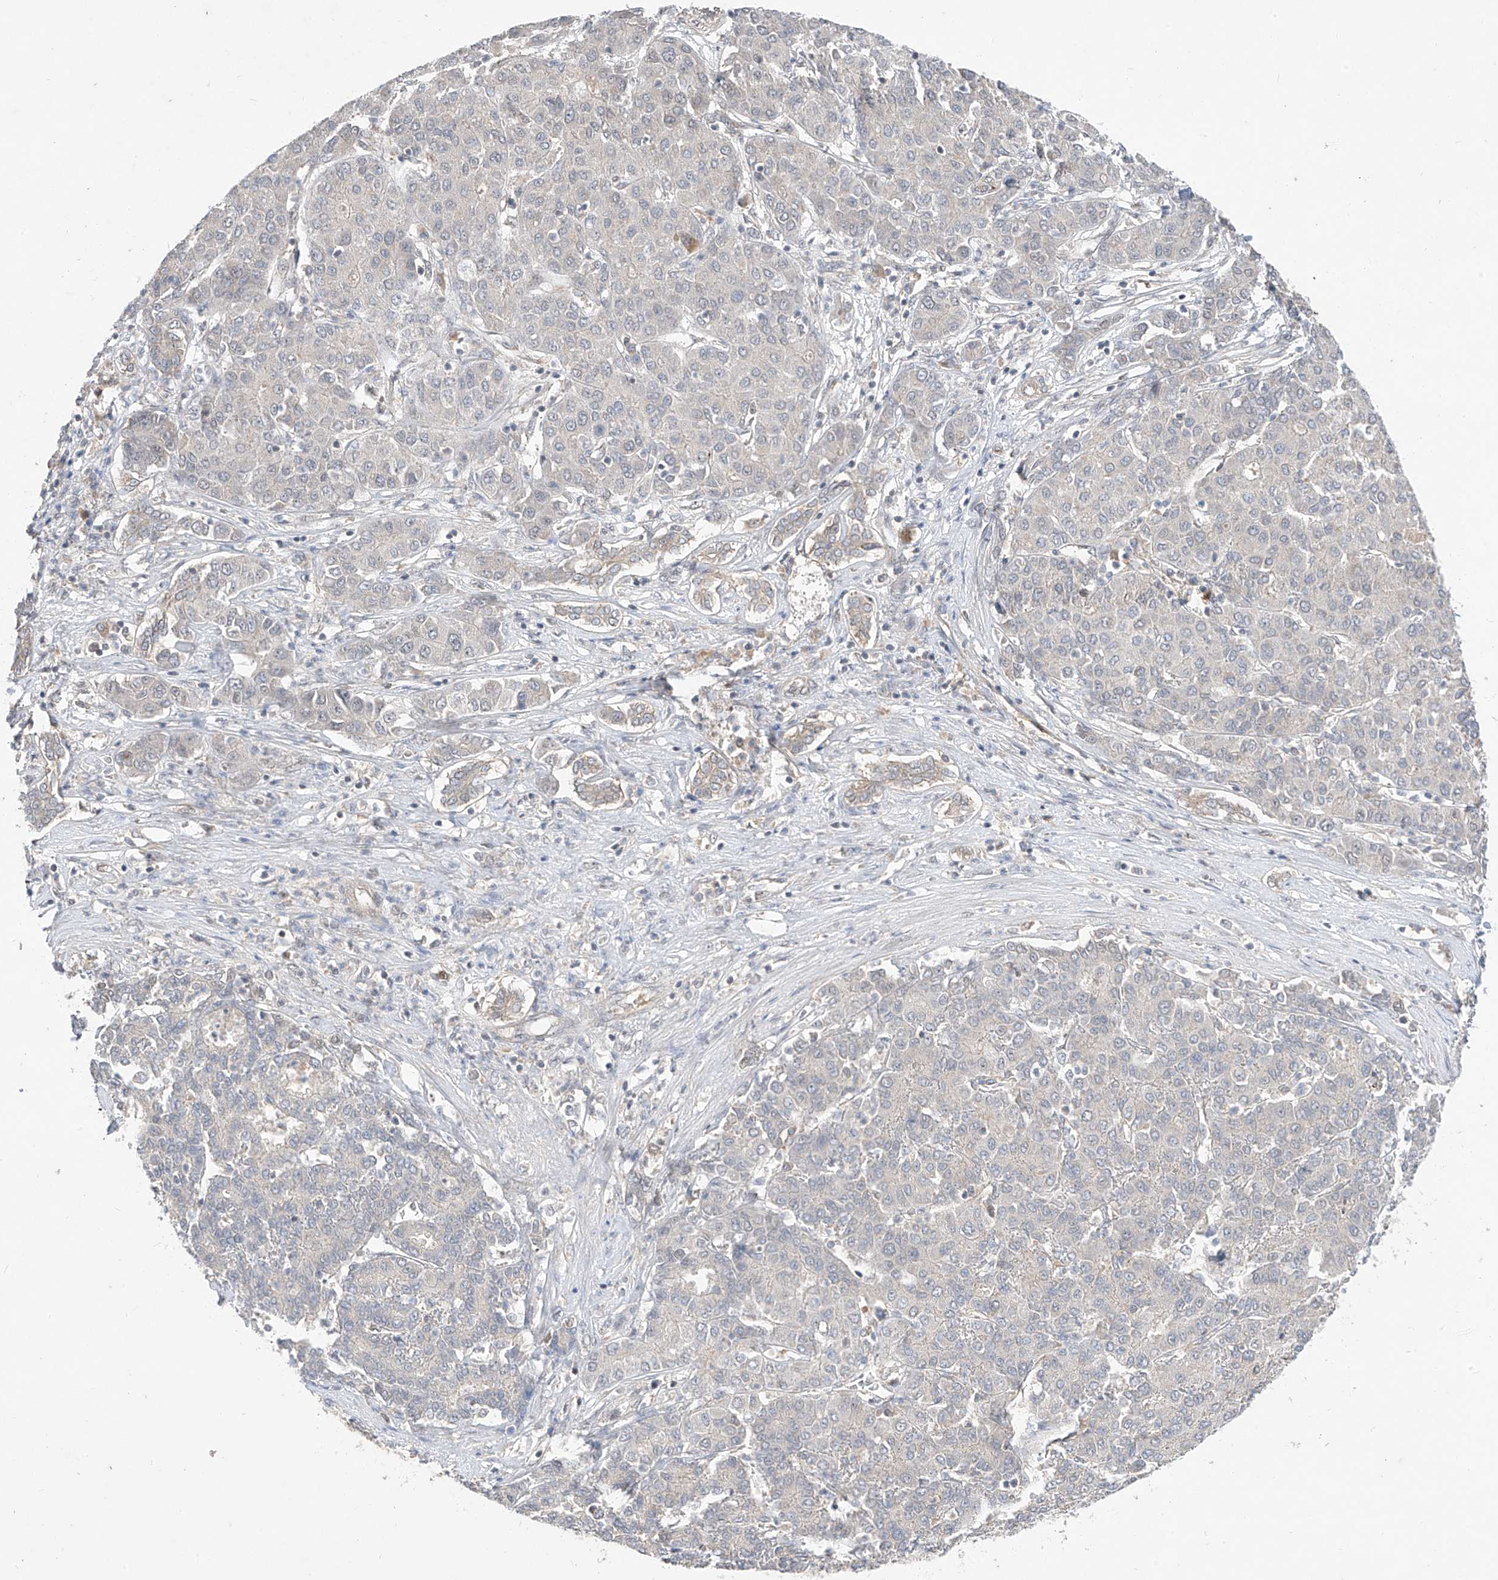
{"staining": {"intensity": "negative", "quantity": "none", "location": "none"}, "tissue": "liver cancer", "cell_type": "Tumor cells", "image_type": "cancer", "snomed": [{"axis": "morphology", "description": "Carcinoma, Hepatocellular, NOS"}, {"axis": "topography", "description": "Liver"}], "caption": "Histopathology image shows no protein staining in tumor cells of liver cancer tissue. (Immunohistochemistry, brightfield microscopy, high magnification).", "gene": "MRTFA", "patient": {"sex": "male", "age": 65}}